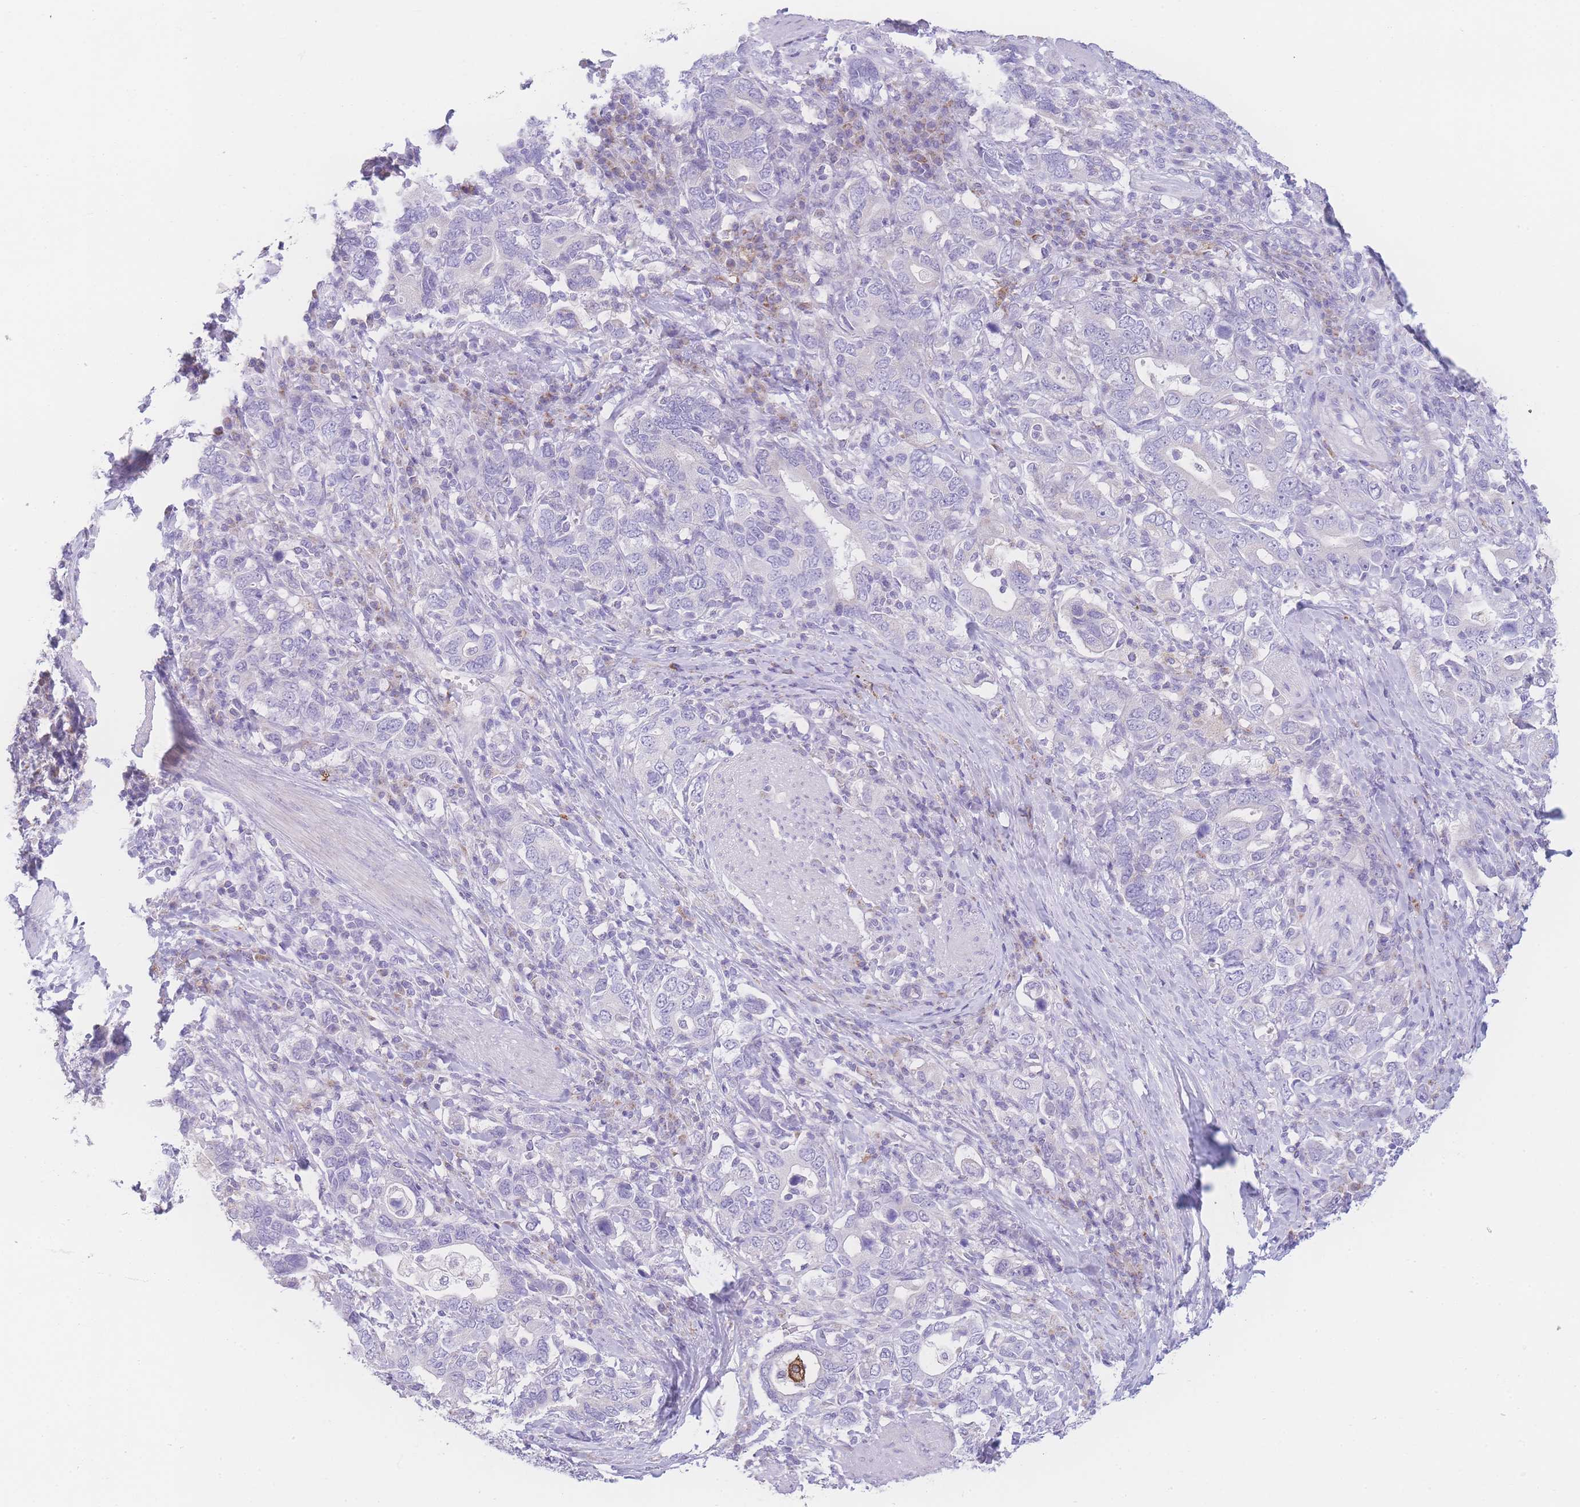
{"staining": {"intensity": "negative", "quantity": "none", "location": "none"}, "tissue": "stomach cancer", "cell_type": "Tumor cells", "image_type": "cancer", "snomed": [{"axis": "morphology", "description": "Adenocarcinoma, NOS"}, {"axis": "topography", "description": "Stomach, upper"}, {"axis": "topography", "description": "Stomach"}], "caption": "Adenocarcinoma (stomach) was stained to show a protein in brown. There is no significant positivity in tumor cells.", "gene": "NBEAL1", "patient": {"sex": "male", "age": 62}}